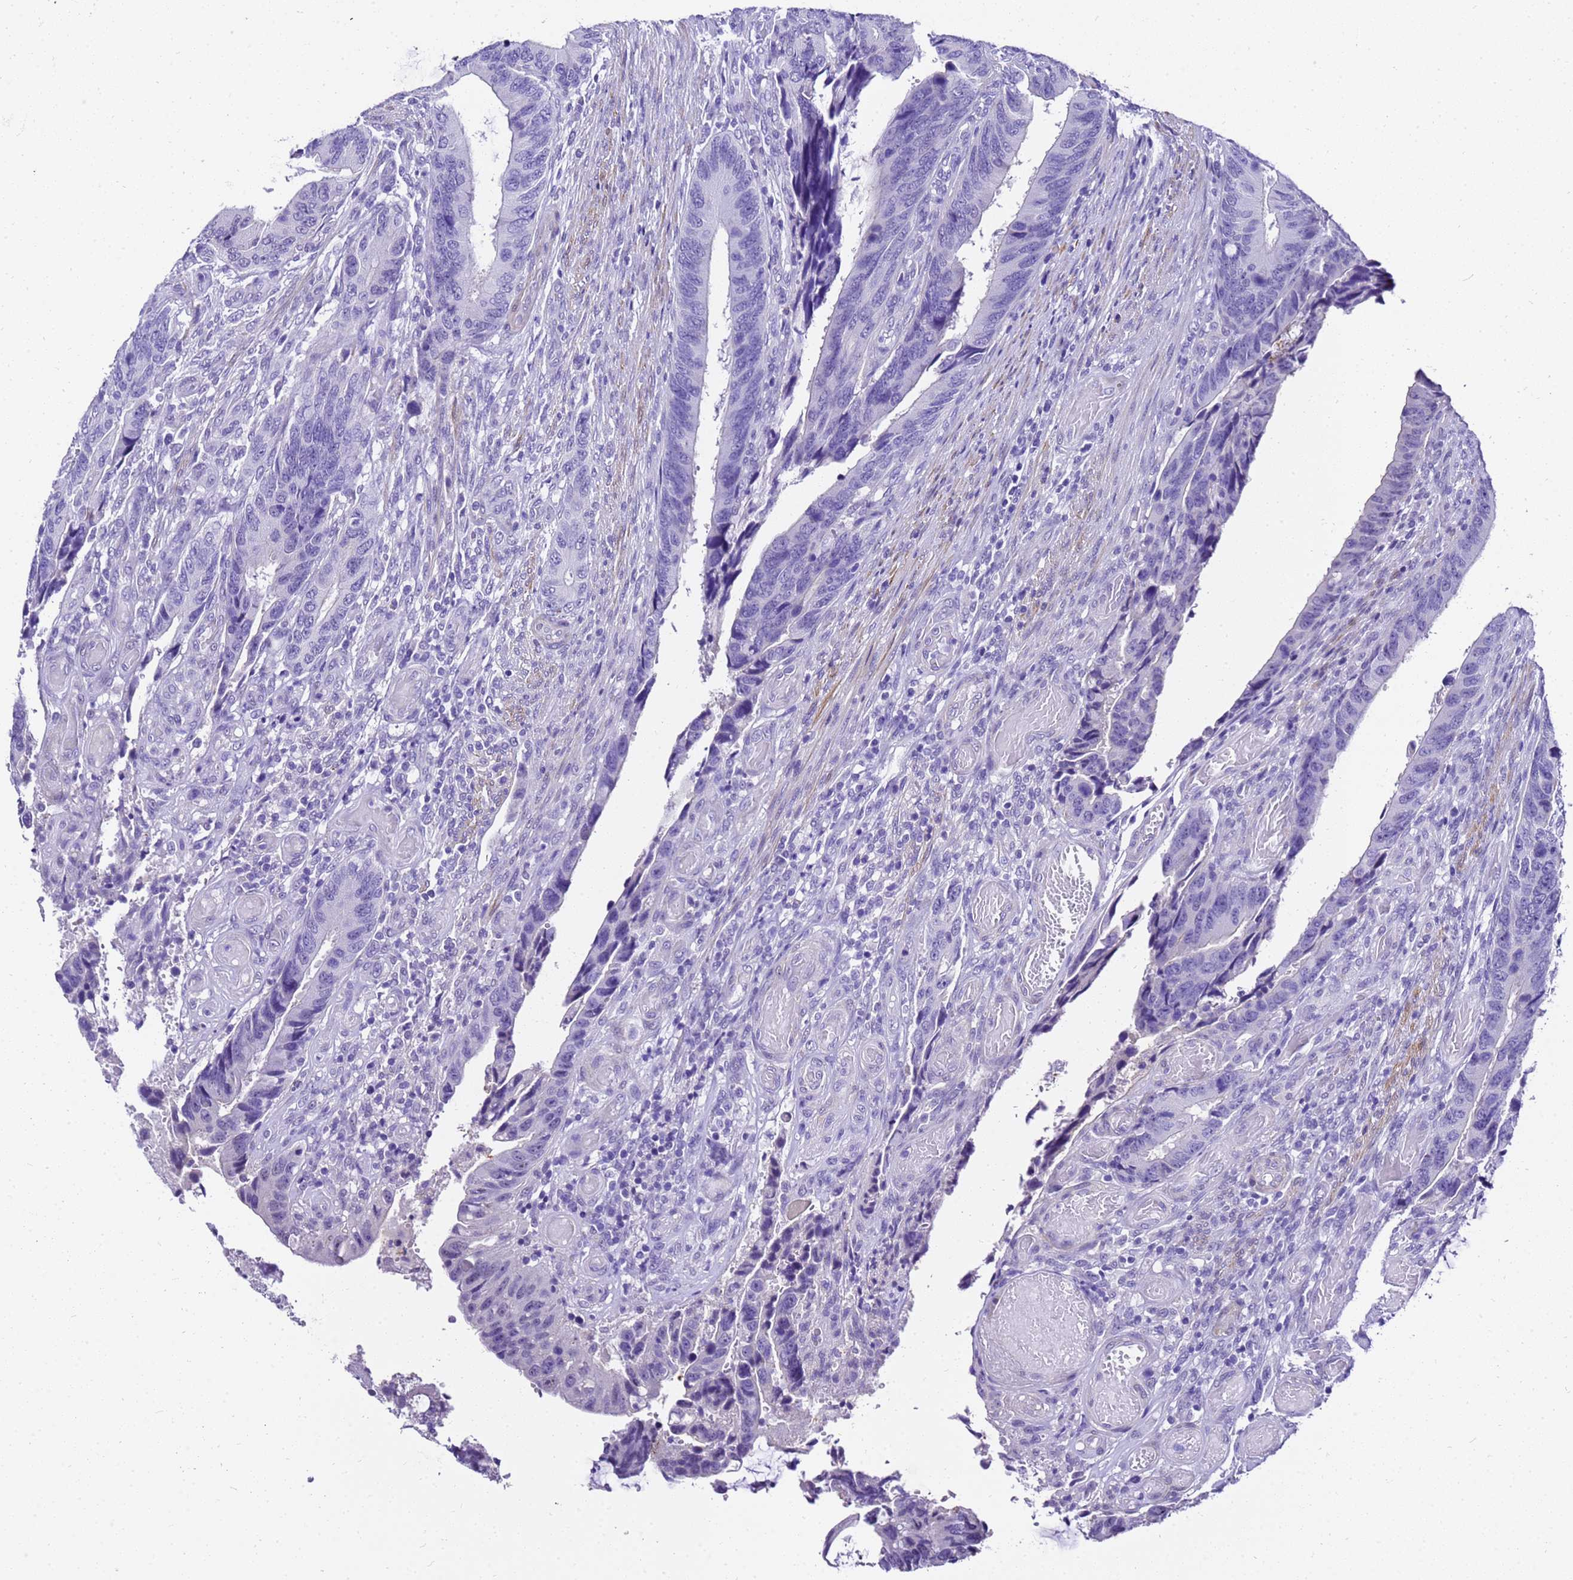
{"staining": {"intensity": "negative", "quantity": "none", "location": "none"}, "tissue": "colorectal cancer", "cell_type": "Tumor cells", "image_type": "cancer", "snomed": [{"axis": "morphology", "description": "Adenocarcinoma, NOS"}, {"axis": "topography", "description": "Colon"}], "caption": "Adenocarcinoma (colorectal) was stained to show a protein in brown. There is no significant expression in tumor cells.", "gene": "HSPB6", "patient": {"sex": "male", "age": 87}}